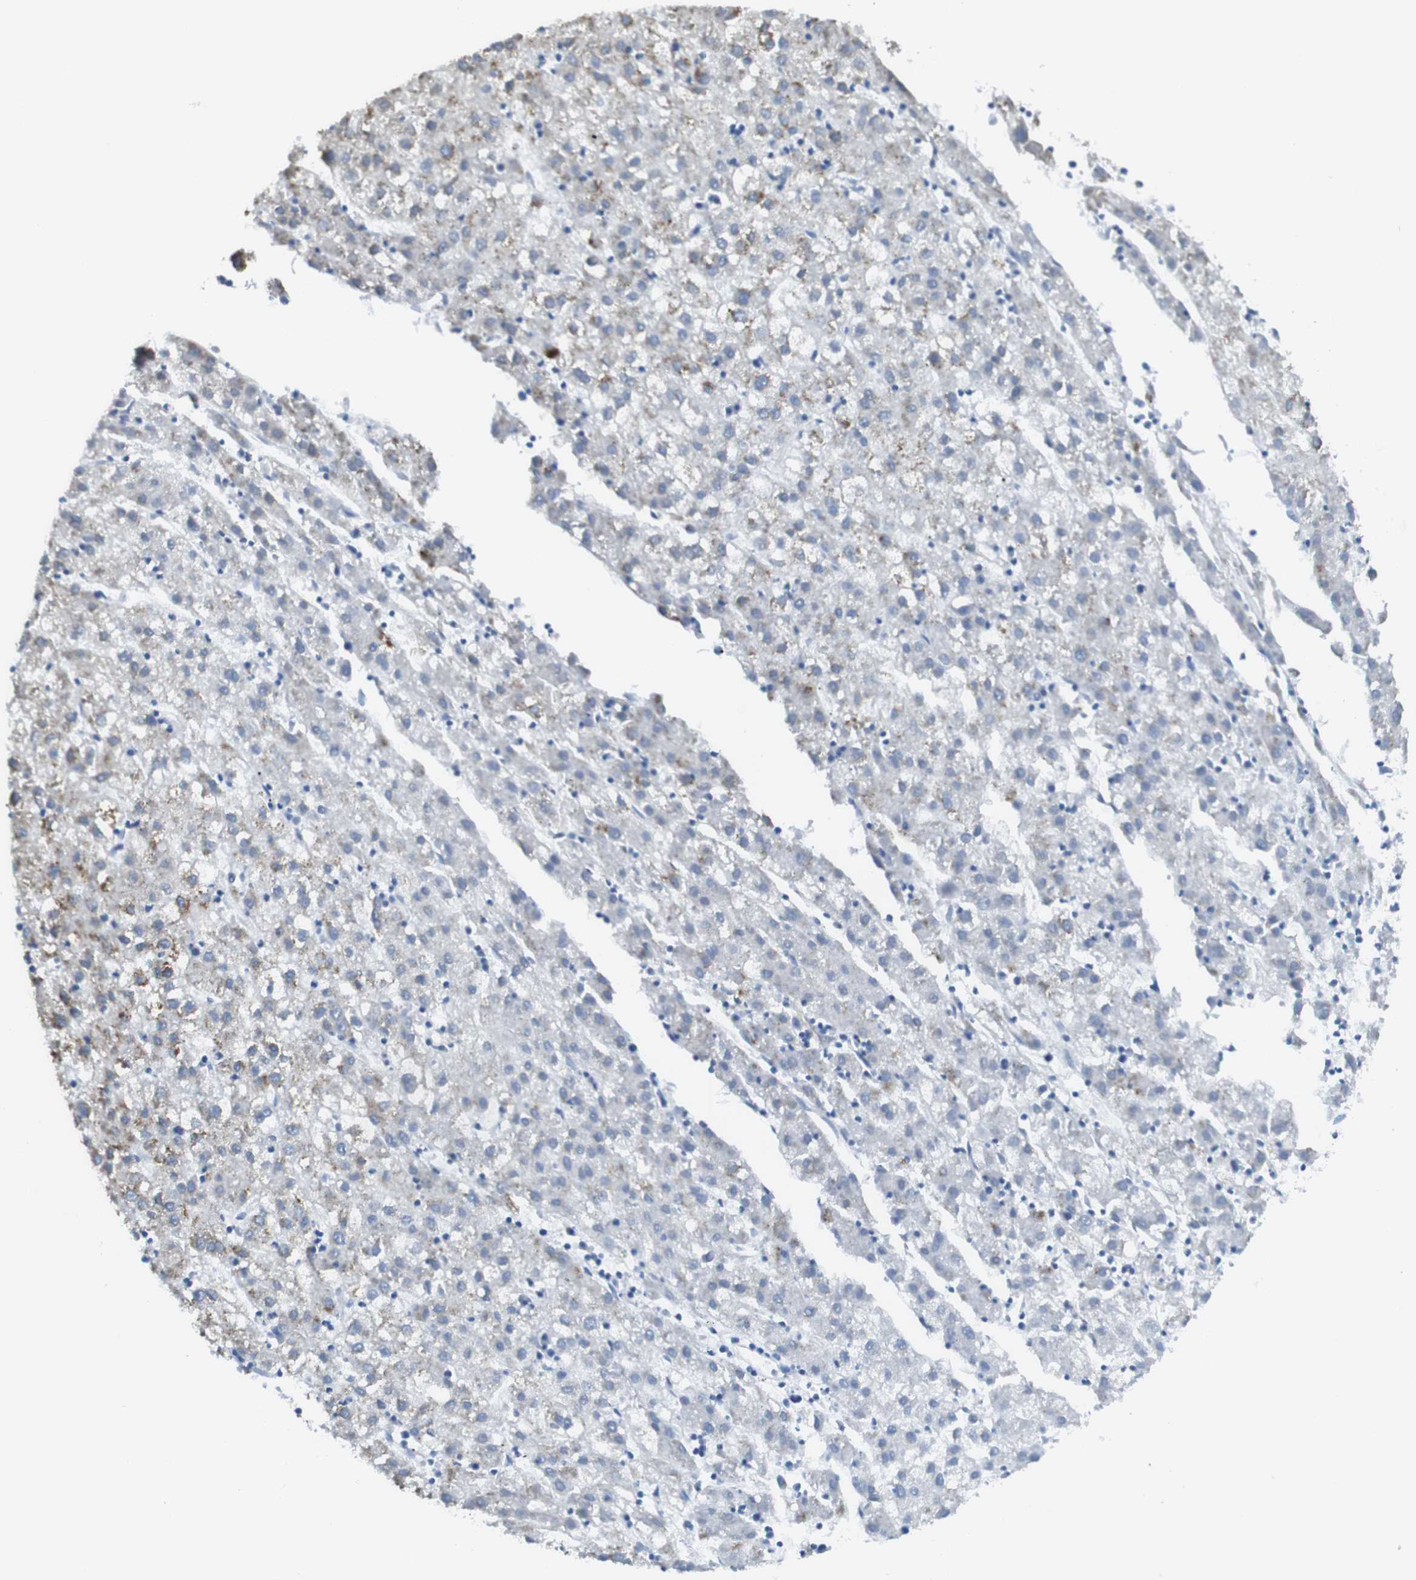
{"staining": {"intensity": "moderate", "quantity": "<25%", "location": "cytoplasmic/membranous"}, "tissue": "liver cancer", "cell_type": "Tumor cells", "image_type": "cancer", "snomed": [{"axis": "morphology", "description": "Carcinoma, Hepatocellular, NOS"}, {"axis": "topography", "description": "Liver"}], "caption": "Immunohistochemistry (IHC) of human liver hepatocellular carcinoma demonstrates low levels of moderate cytoplasmic/membranous expression in approximately <25% of tumor cells. The staining was performed using DAB, with brown indicating positive protein expression. Nuclei are stained blue with hematoxylin.", "gene": "CDH8", "patient": {"sex": "male", "age": 72}}